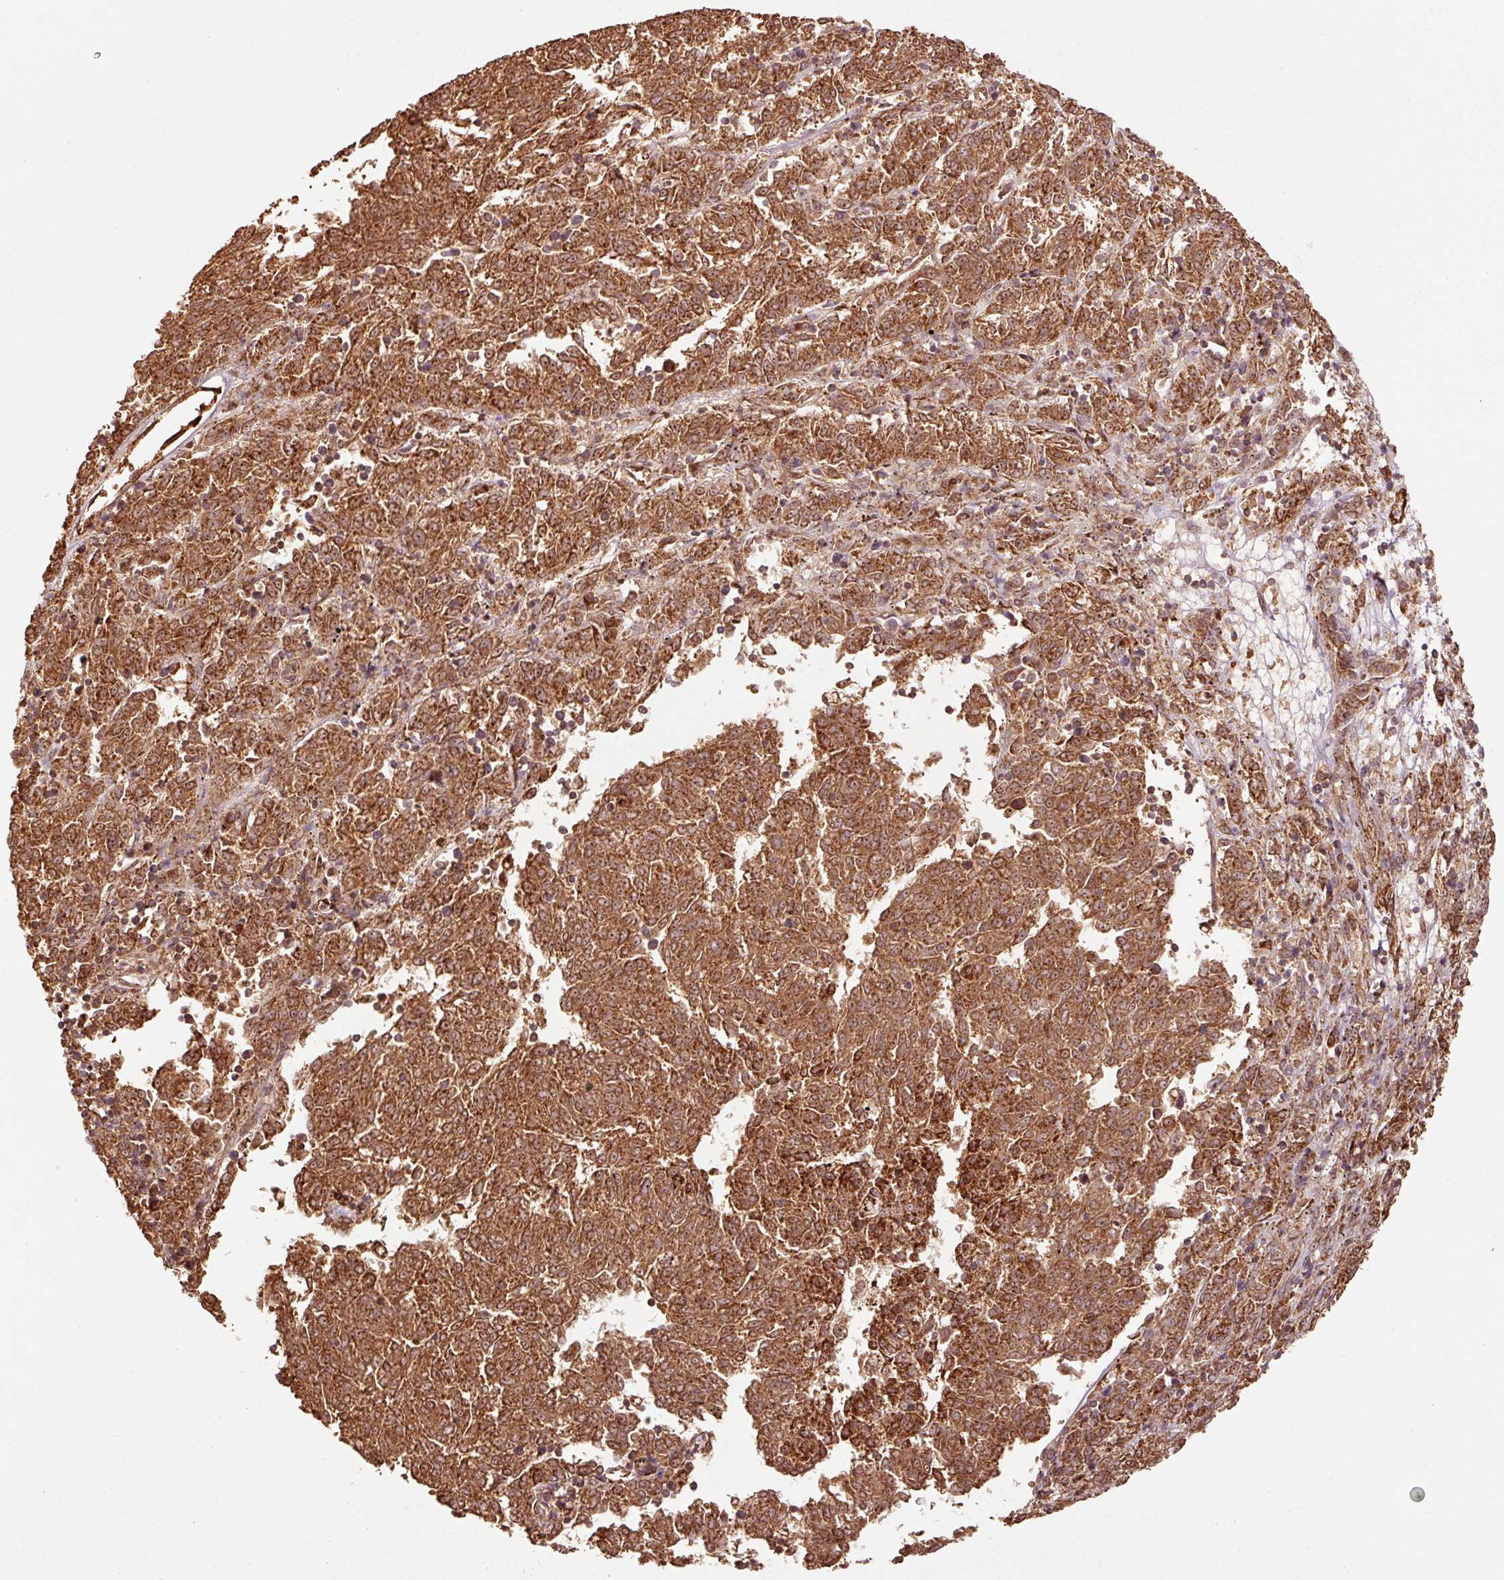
{"staining": {"intensity": "strong", "quantity": ">75%", "location": "cytoplasmic/membranous"}, "tissue": "melanoma", "cell_type": "Tumor cells", "image_type": "cancer", "snomed": [{"axis": "morphology", "description": "Malignant melanoma, NOS"}, {"axis": "topography", "description": "Skin"}], "caption": "This micrograph exhibits IHC staining of melanoma, with high strong cytoplasmic/membranous staining in about >75% of tumor cells.", "gene": "MRPL16", "patient": {"sex": "female", "age": 72}}